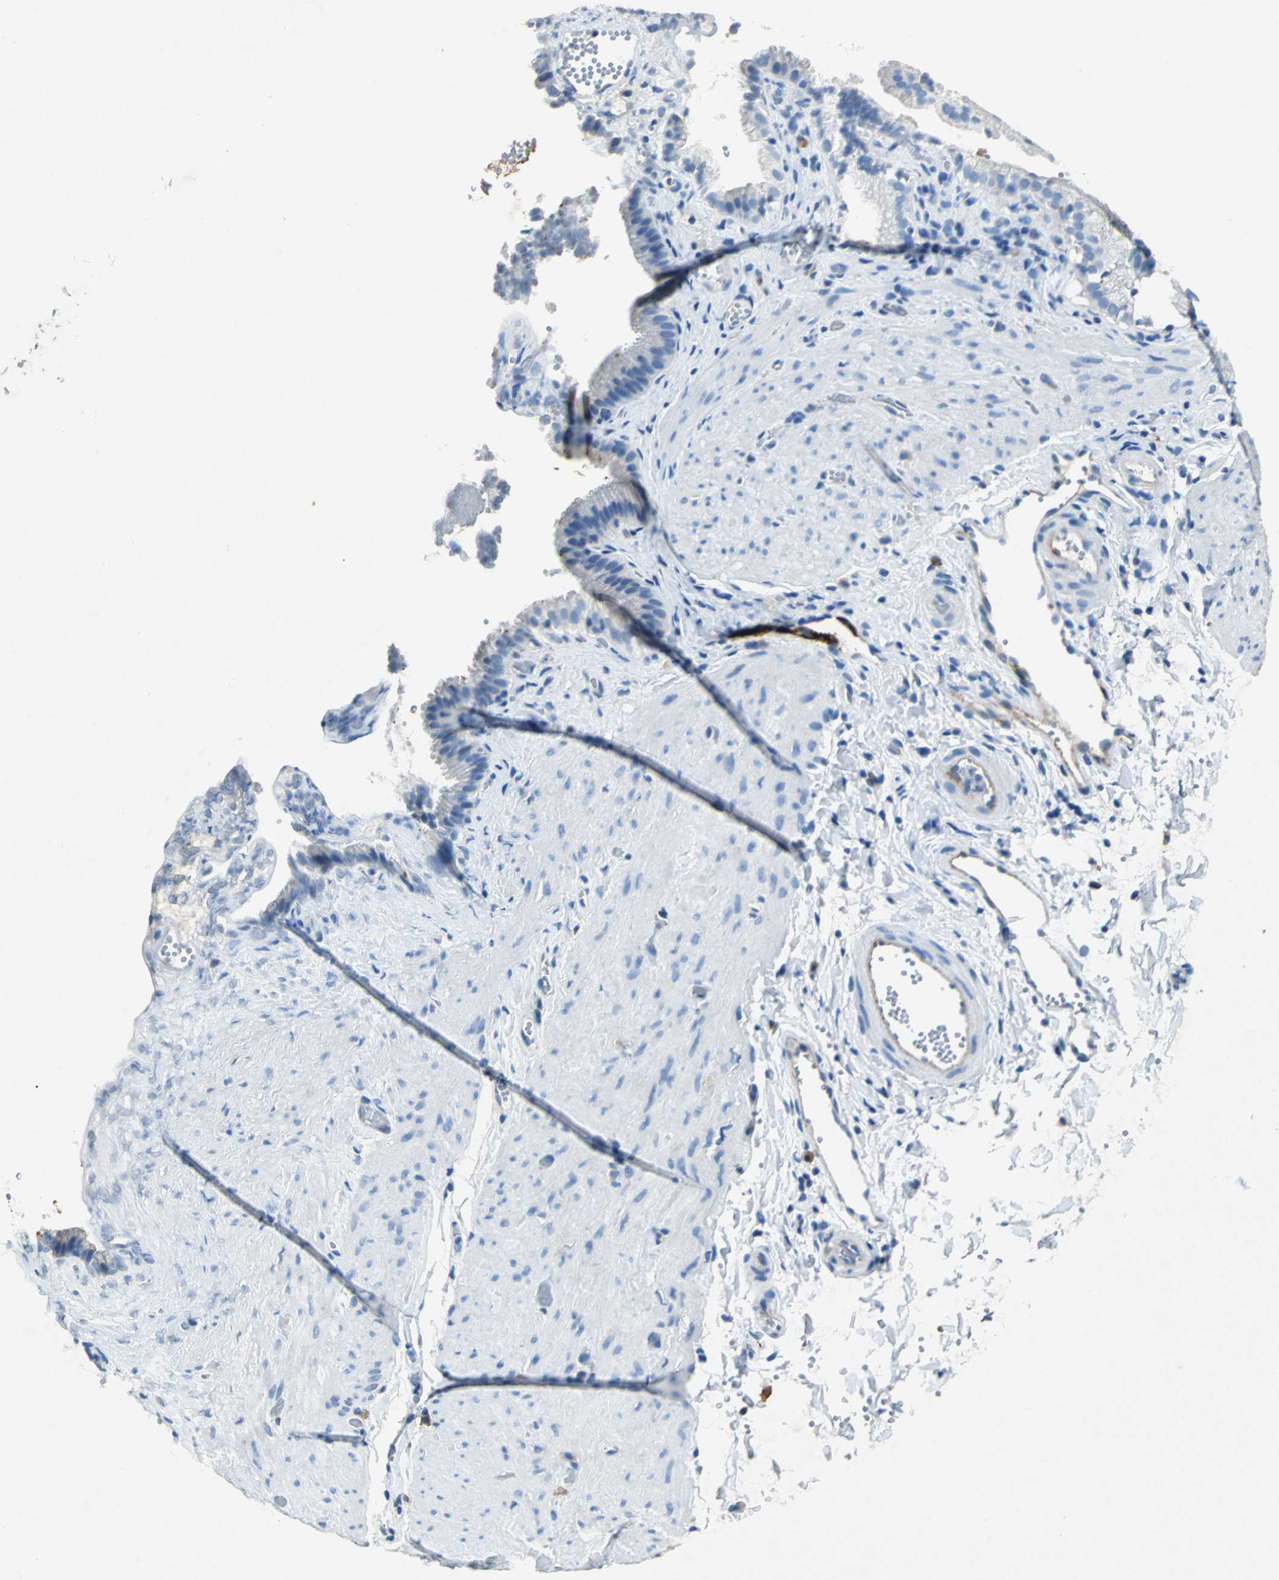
{"staining": {"intensity": "negative", "quantity": "none", "location": "none"}, "tissue": "gallbladder", "cell_type": "Glandular cells", "image_type": "normal", "snomed": [{"axis": "morphology", "description": "Normal tissue, NOS"}, {"axis": "topography", "description": "Gallbladder"}], "caption": "Micrograph shows no significant protein positivity in glandular cells of unremarkable gallbladder. (Stains: DAB immunohistochemistry (IHC) with hematoxylin counter stain, Microscopy: brightfield microscopy at high magnification).", "gene": "RPS13", "patient": {"sex": "female", "age": 24}}